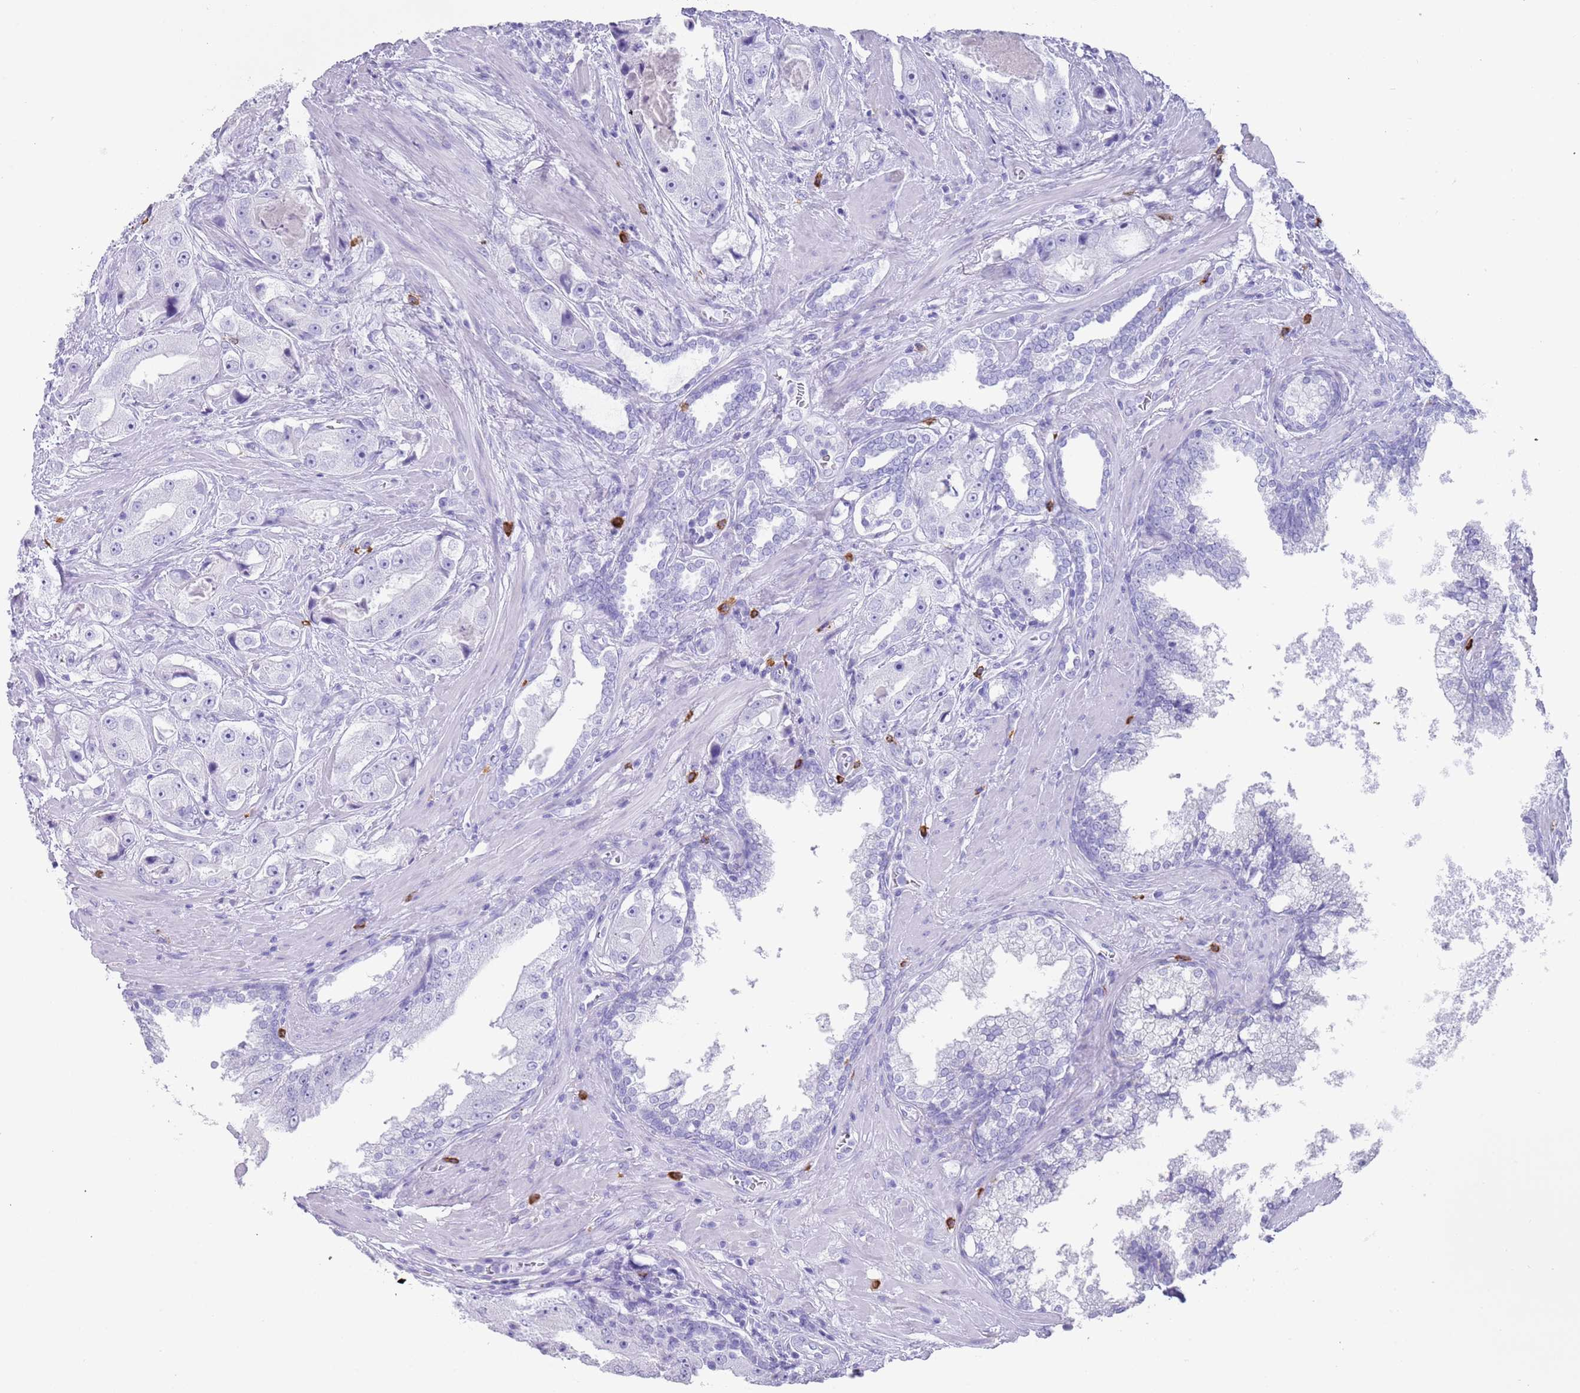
{"staining": {"intensity": "negative", "quantity": "none", "location": "none"}, "tissue": "prostate cancer", "cell_type": "Tumor cells", "image_type": "cancer", "snomed": [{"axis": "morphology", "description": "Adenocarcinoma, High grade"}, {"axis": "topography", "description": "Prostate"}], "caption": "The IHC photomicrograph has no significant staining in tumor cells of high-grade adenocarcinoma (prostate) tissue.", "gene": "MYADML2", "patient": {"sex": "male", "age": 73}}